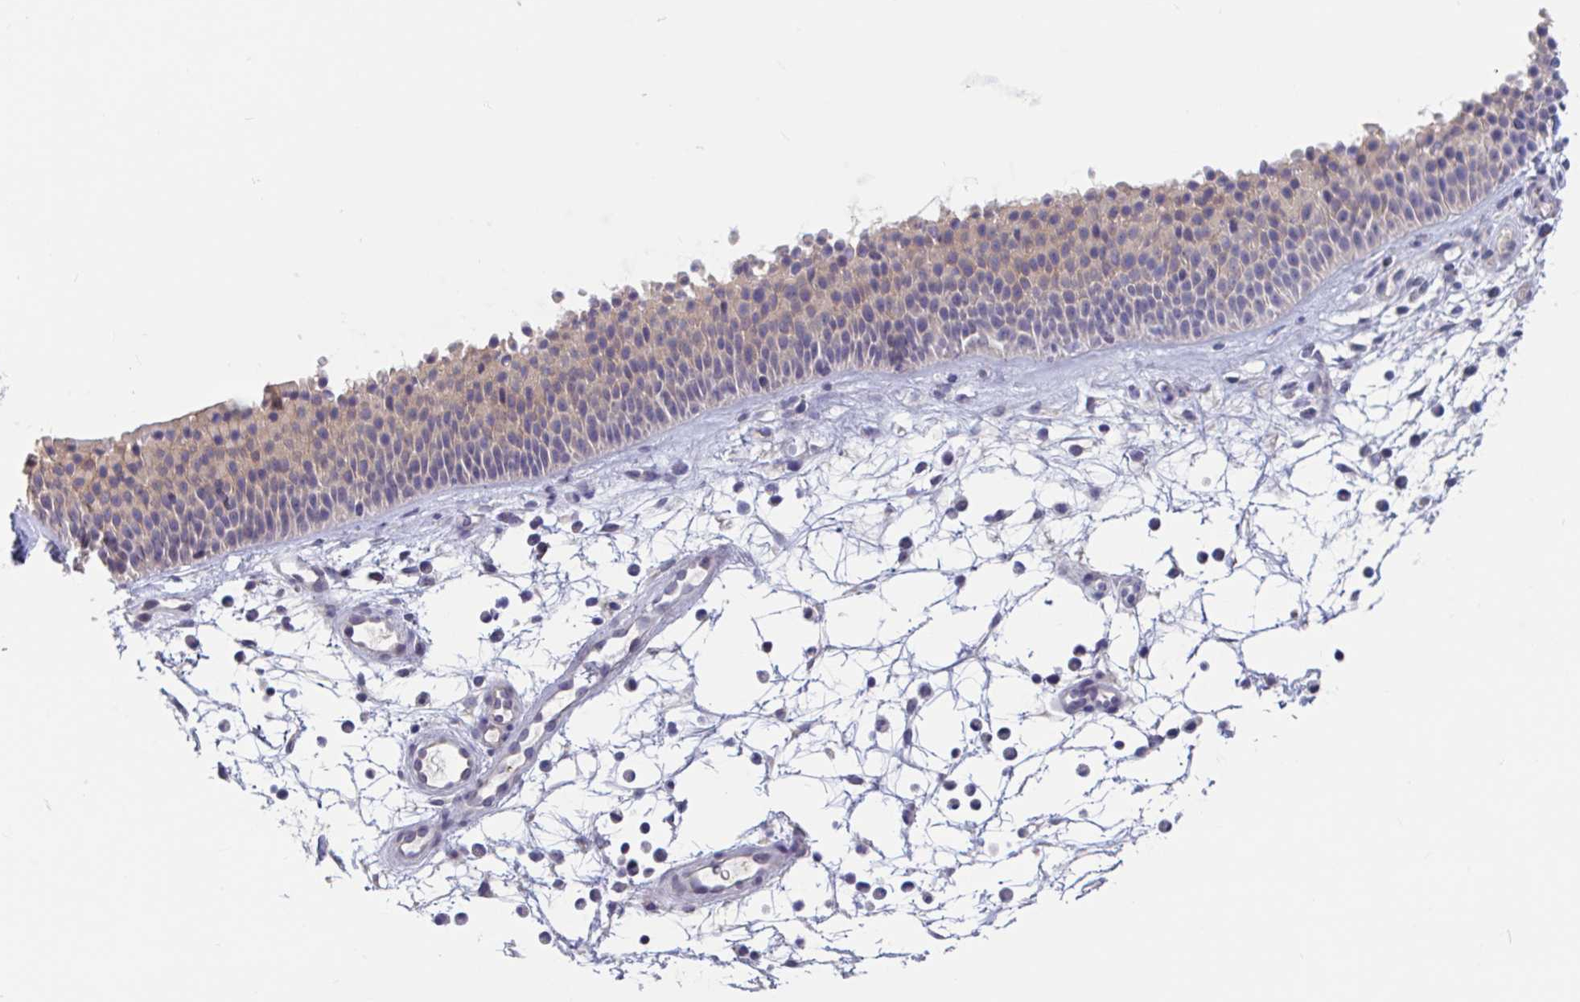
{"staining": {"intensity": "weak", "quantity": "<25%", "location": "cytoplasmic/membranous"}, "tissue": "nasopharynx", "cell_type": "Respiratory epithelial cells", "image_type": "normal", "snomed": [{"axis": "morphology", "description": "Normal tissue, NOS"}, {"axis": "topography", "description": "Nasopharynx"}], "caption": "DAB immunohistochemical staining of normal human nasopharynx displays no significant positivity in respiratory epithelial cells. Nuclei are stained in blue.", "gene": "UNKL", "patient": {"sex": "male", "age": 56}}